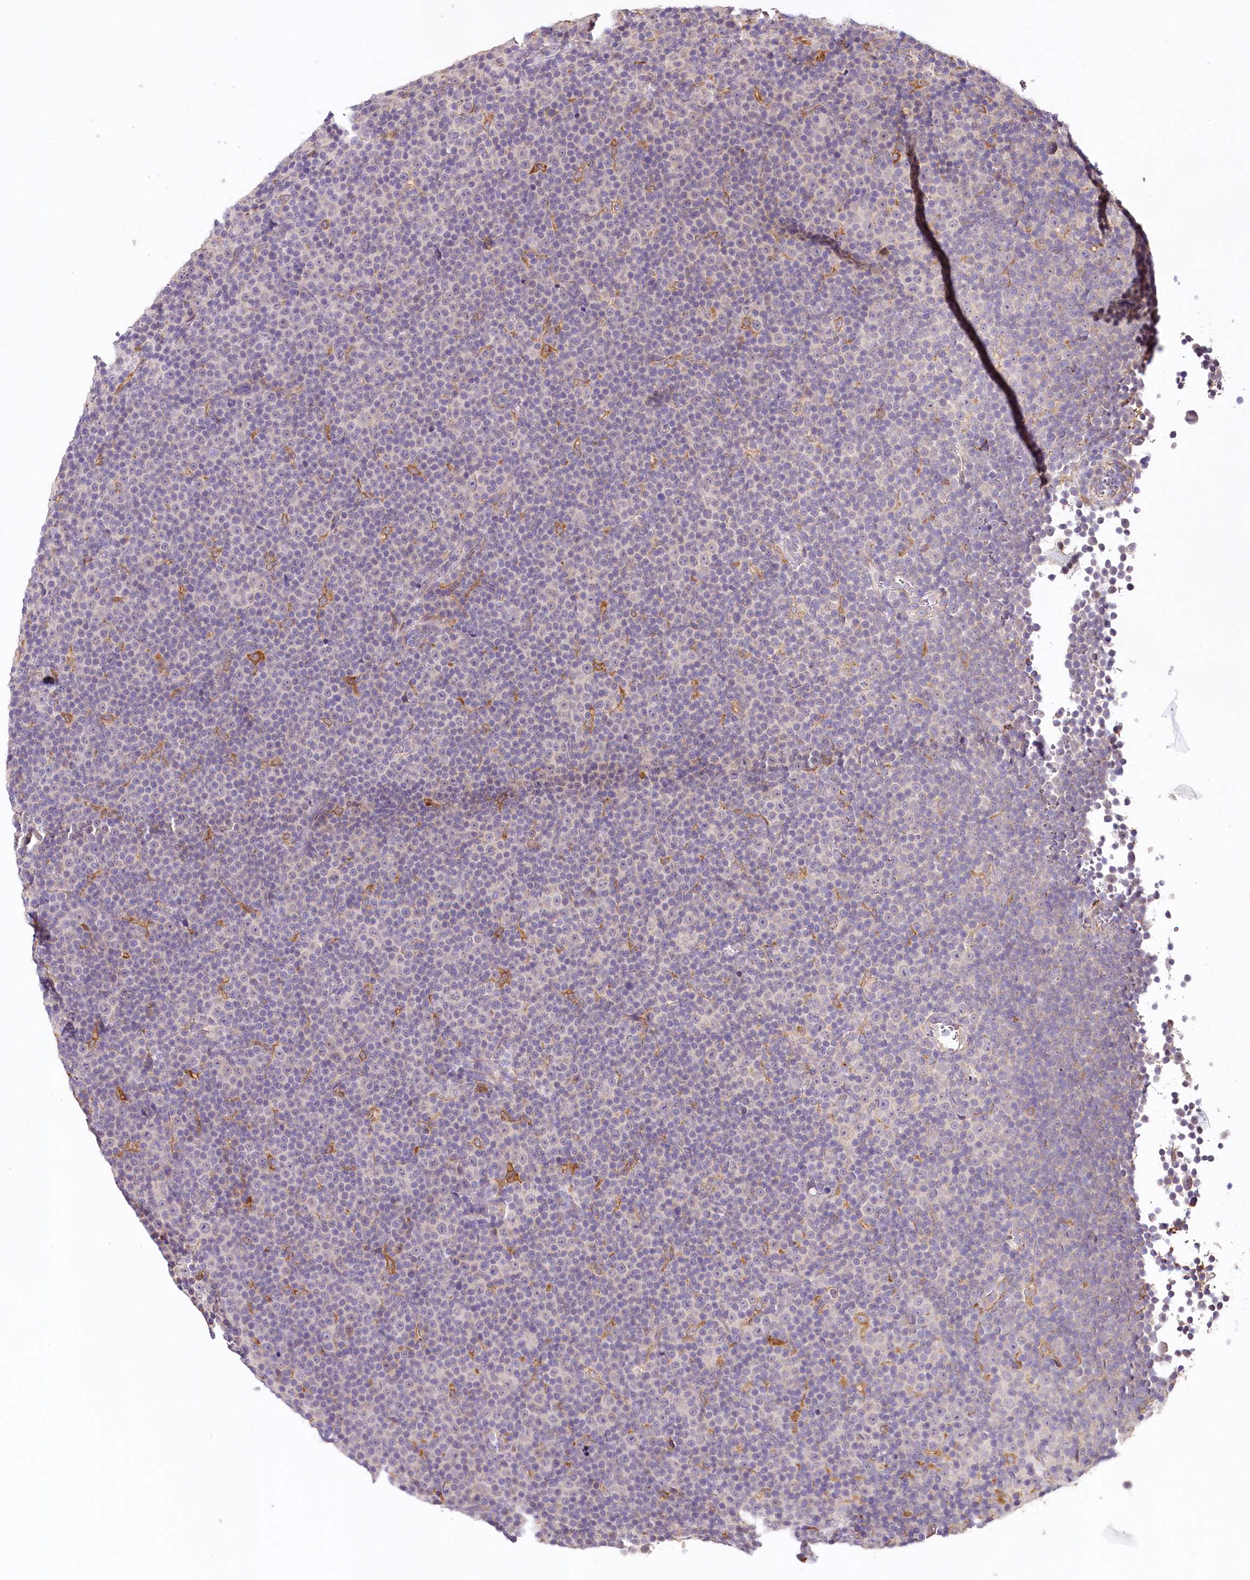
{"staining": {"intensity": "negative", "quantity": "none", "location": "none"}, "tissue": "lymphoma", "cell_type": "Tumor cells", "image_type": "cancer", "snomed": [{"axis": "morphology", "description": "Malignant lymphoma, non-Hodgkin's type, Low grade"}, {"axis": "topography", "description": "Lymph node"}], "caption": "Immunohistochemistry (IHC) of human low-grade malignant lymphoma, non-Hodgkin's type displays no staining in tumor cells.", "gene": "VEGFA", "patient": {"sex": "female", "age": 67}}